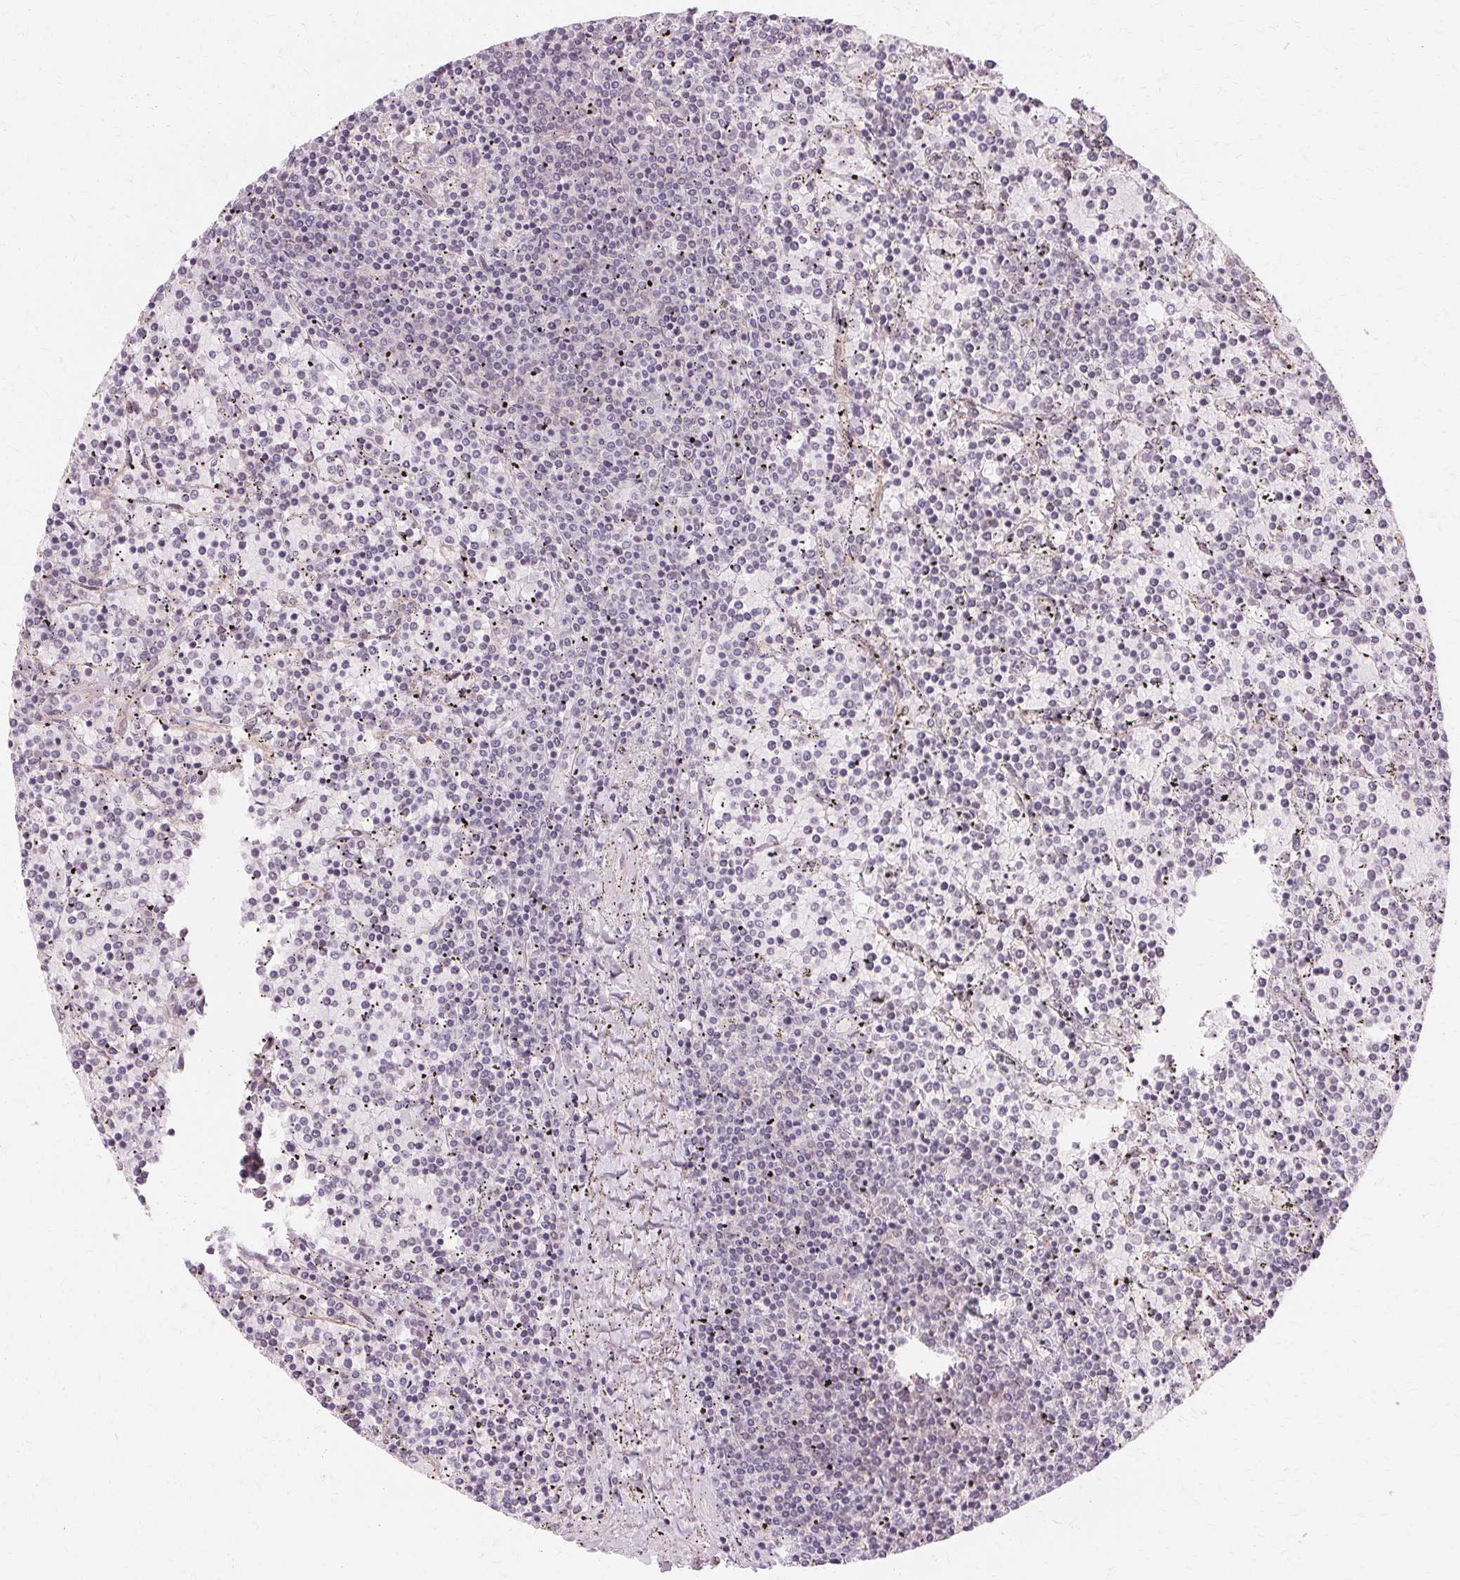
{"staining": {"intensity": "negative", "quantity": "none", "location": "none"}, "tissue": "lymphoma", "cell_type": "Tumor cells", "image_type": "cancer", "snomed": [{"axis": "morphology", "description": "Malignant lymphoma, non-Hodgkin's type, Low grade"}, {"axis": "topography", "description": "Spleen"}], "caption": "Protein analysis of low-grade malignant lymphoma, non-Hodgkin's type demonstrates no significant positivity in tumor cells.", "gene": "USP8", "patient": {"sex": "female", "age": 77}}